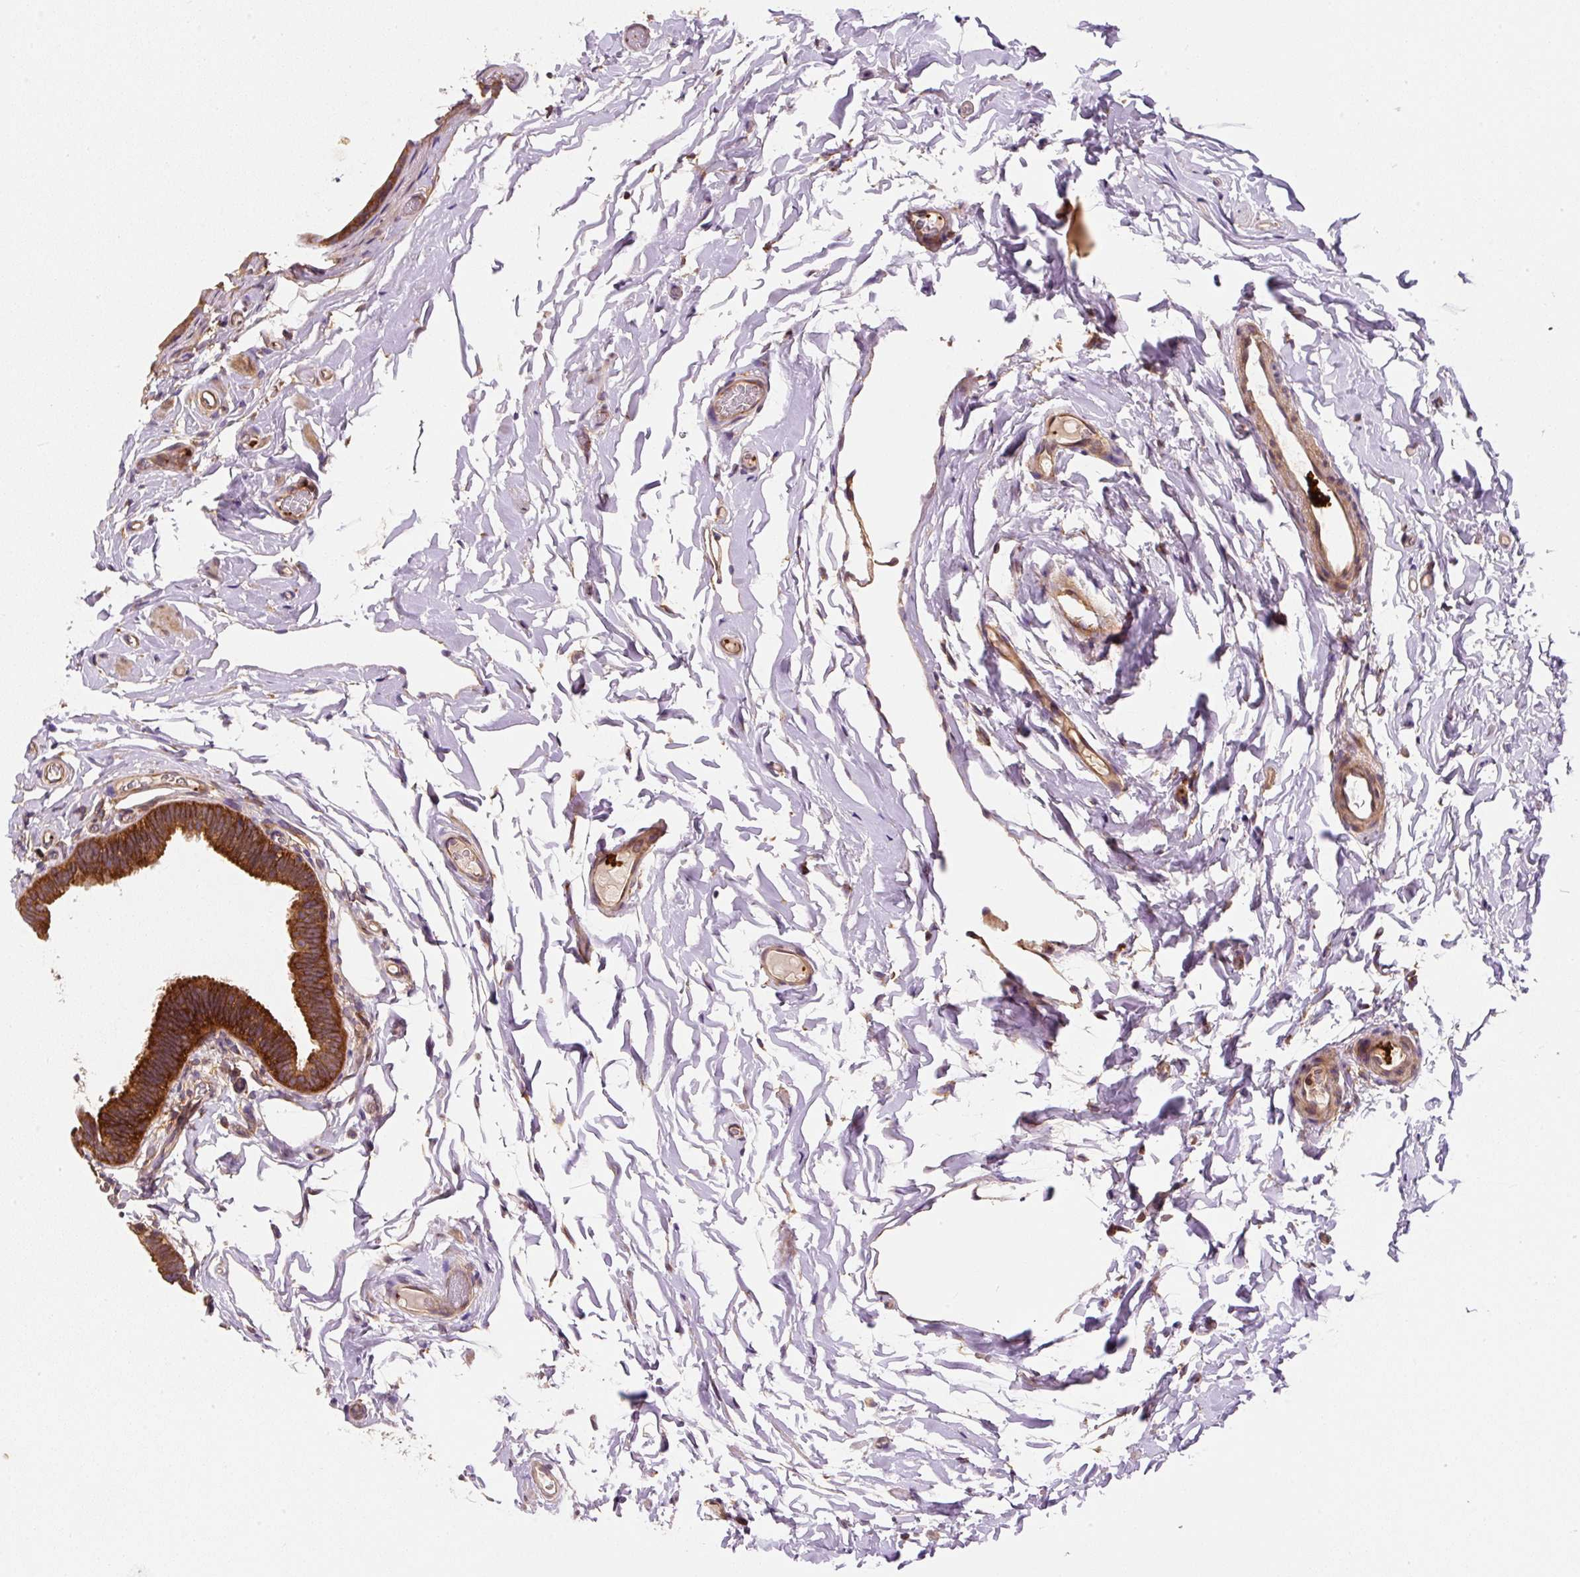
{"staining": {"intensity": "strong", "quantity": ">75%", "location": "cytoplasmic/membranous"}, "tissue": "epididymis", "cell_type": "Glandular cells", "image_type": "normal", "snomed": [{"axis": "morphology", "description": "Normal tissue, NOS"}, {"axis": "morphology", "description": "Carcinoma, Embryonal, NOS"}, {"axis": "topography", "description": "Testis"}, {"axis": "topography", "description": "Epididymis"}], "caption": "A photomicrograph of epididymis stained for a protein shows strong cytoplasmic/membranous brown staining in glandular cells. The protein is shown in brown color, while the nuclei are stained blue.", "gene": "EIF2S2", "patient": {"sex": "male", "age": 36}}